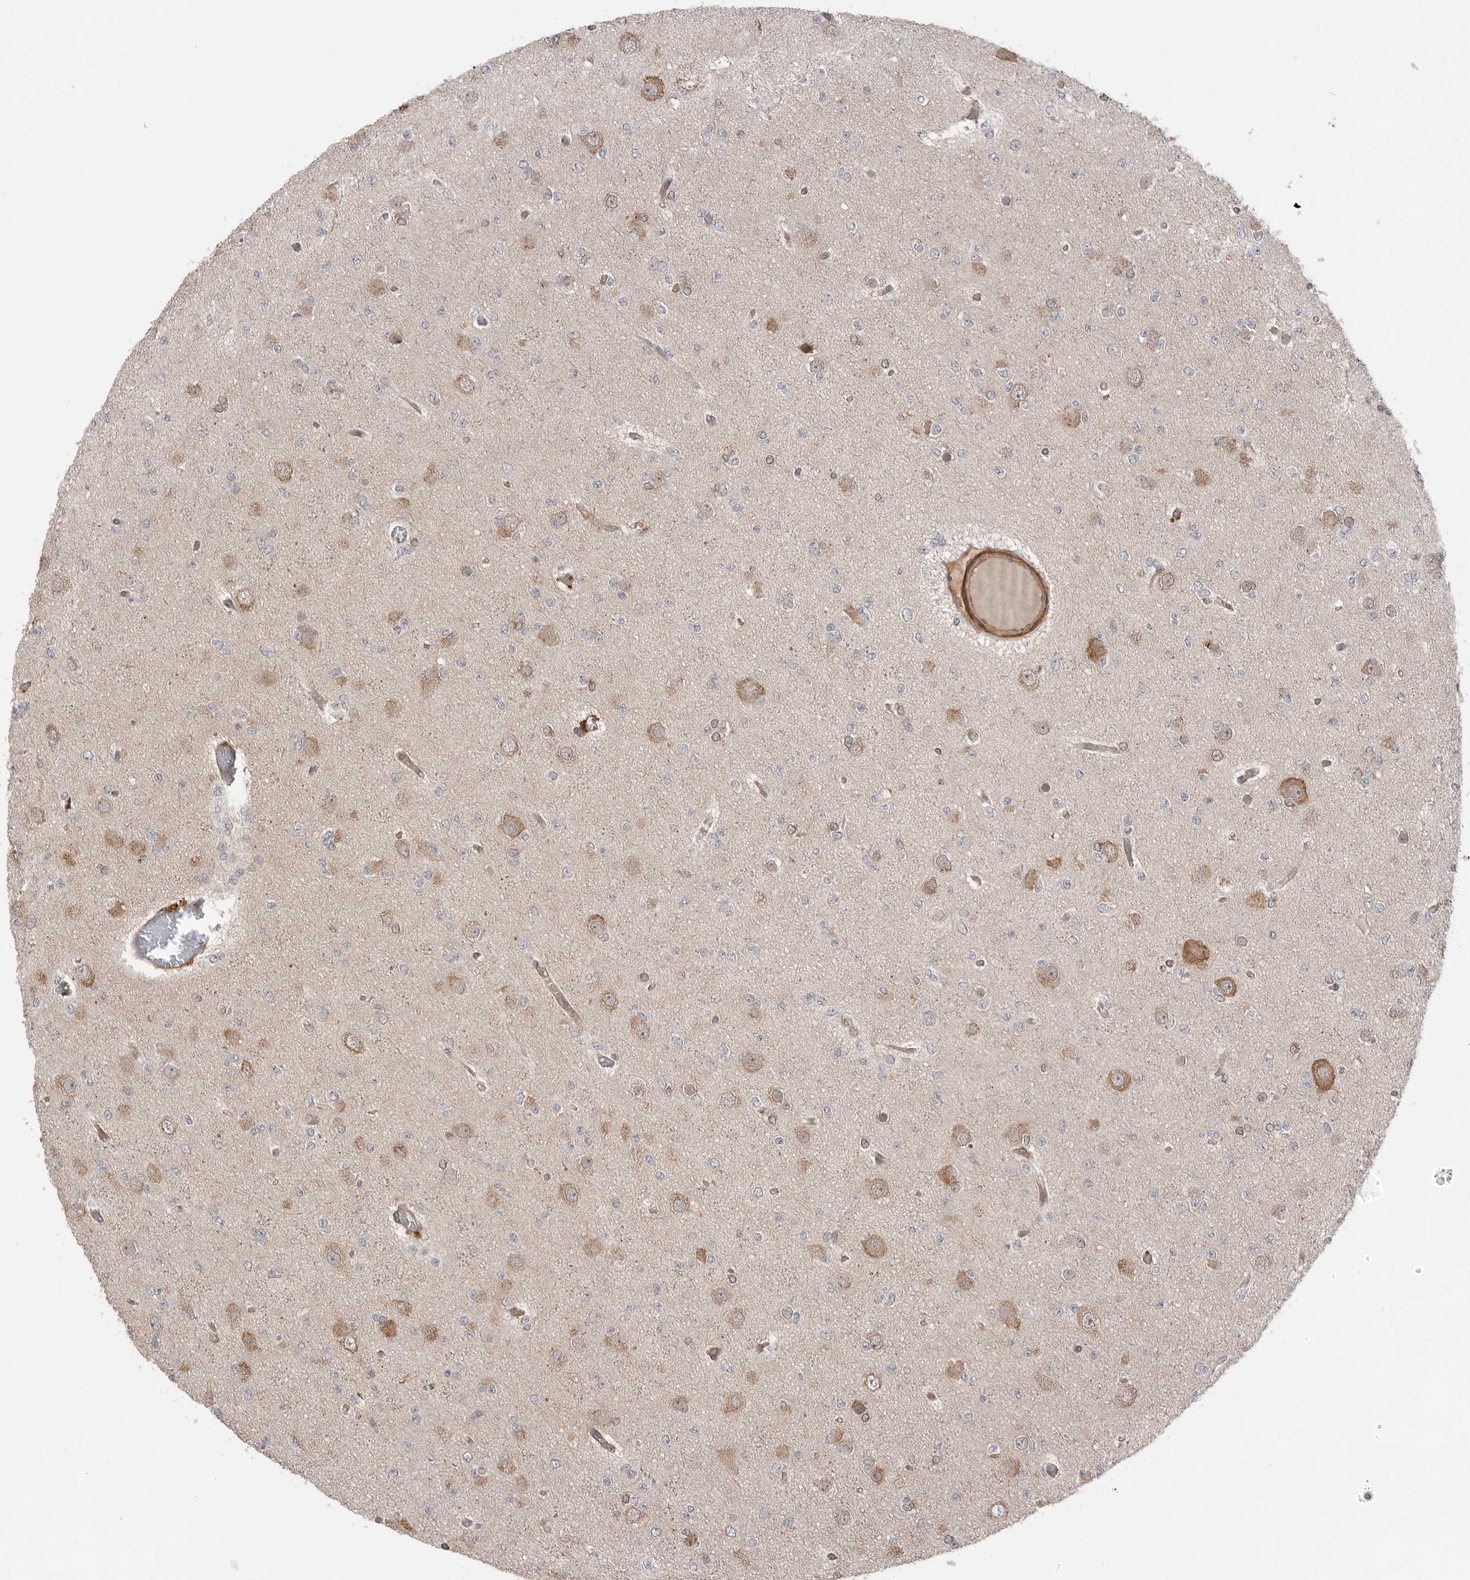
{"staining": {"intensity": "negative", "quantity": "none", "location": "none"}, "tissue": "glioma", "cell_type": "Tumor cells", "image_type": "cancer", "snomed": [{"axis": "morphology", "description": "Glioma, malignant, Low grade"}, {"axis": "topography", "description": "Brain"}], "caption": "There is no significant staining in tumor cells of glioma. Nuclei are stained in blue.", "gene": "PEAK1", "patient": {"sex": "female", "age": 22}}